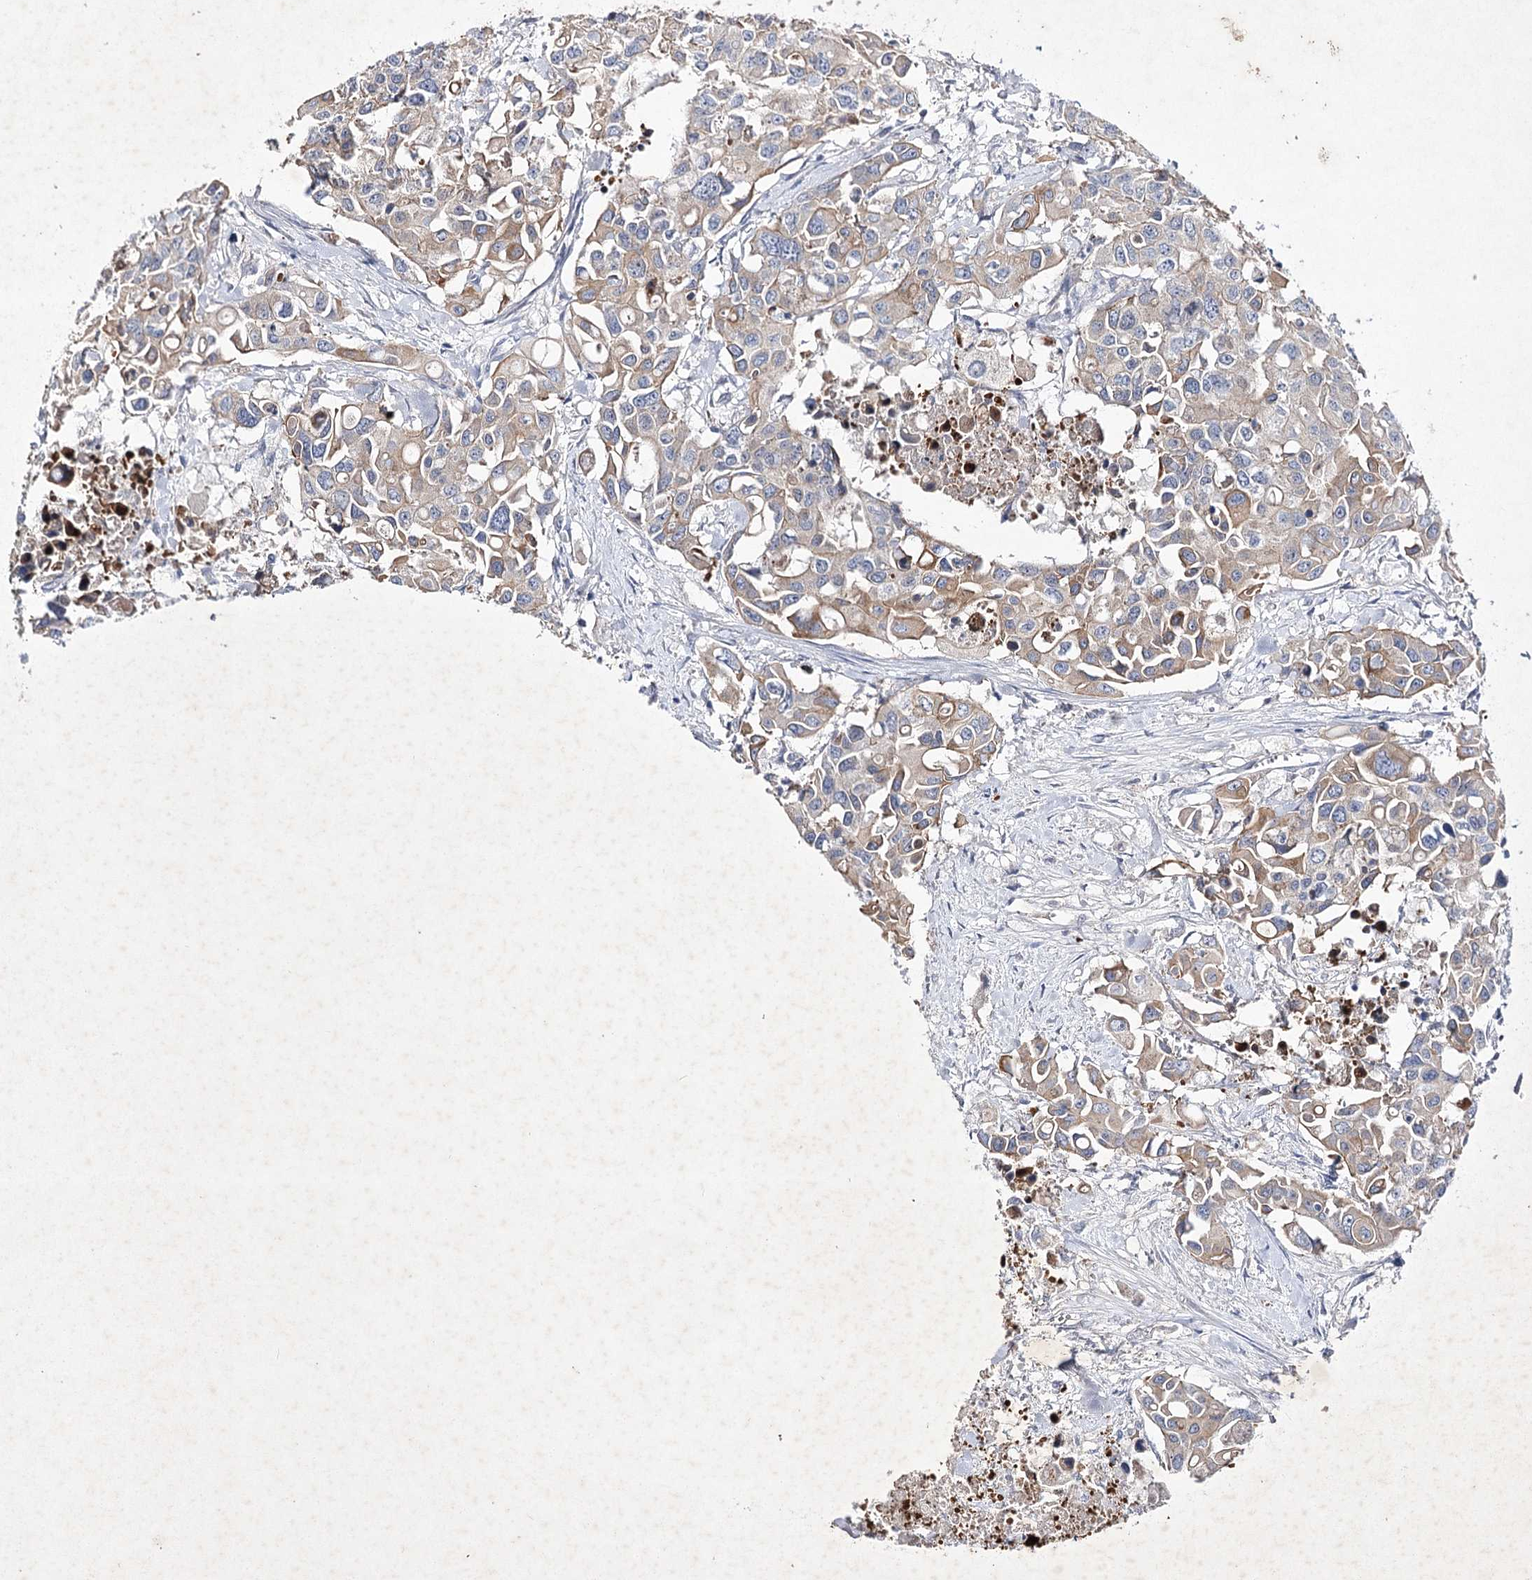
{"staining": {"intensity": "weak", "quantity": ">75%", "location": "cytoplasmic/membranous"}, "tissue": "colorectal cancer", "cell_type": "Tumor cells", "image_type": "cancer", "snomed": [{"axis": "morphology", "description": "Adenocarcinoma, NOS"}, {"axis": "topography", "description": "Colon"}], "caption": "A histopathology image showing weak cytoplasmic/membranous positivity in approximately >75% of tumor cells in colorectal cancer (adenocarcinoma), as visualized by brown immunohistochemical staining.", "gene": "COX15", "patient": {"sex": "male", "age": 77}}